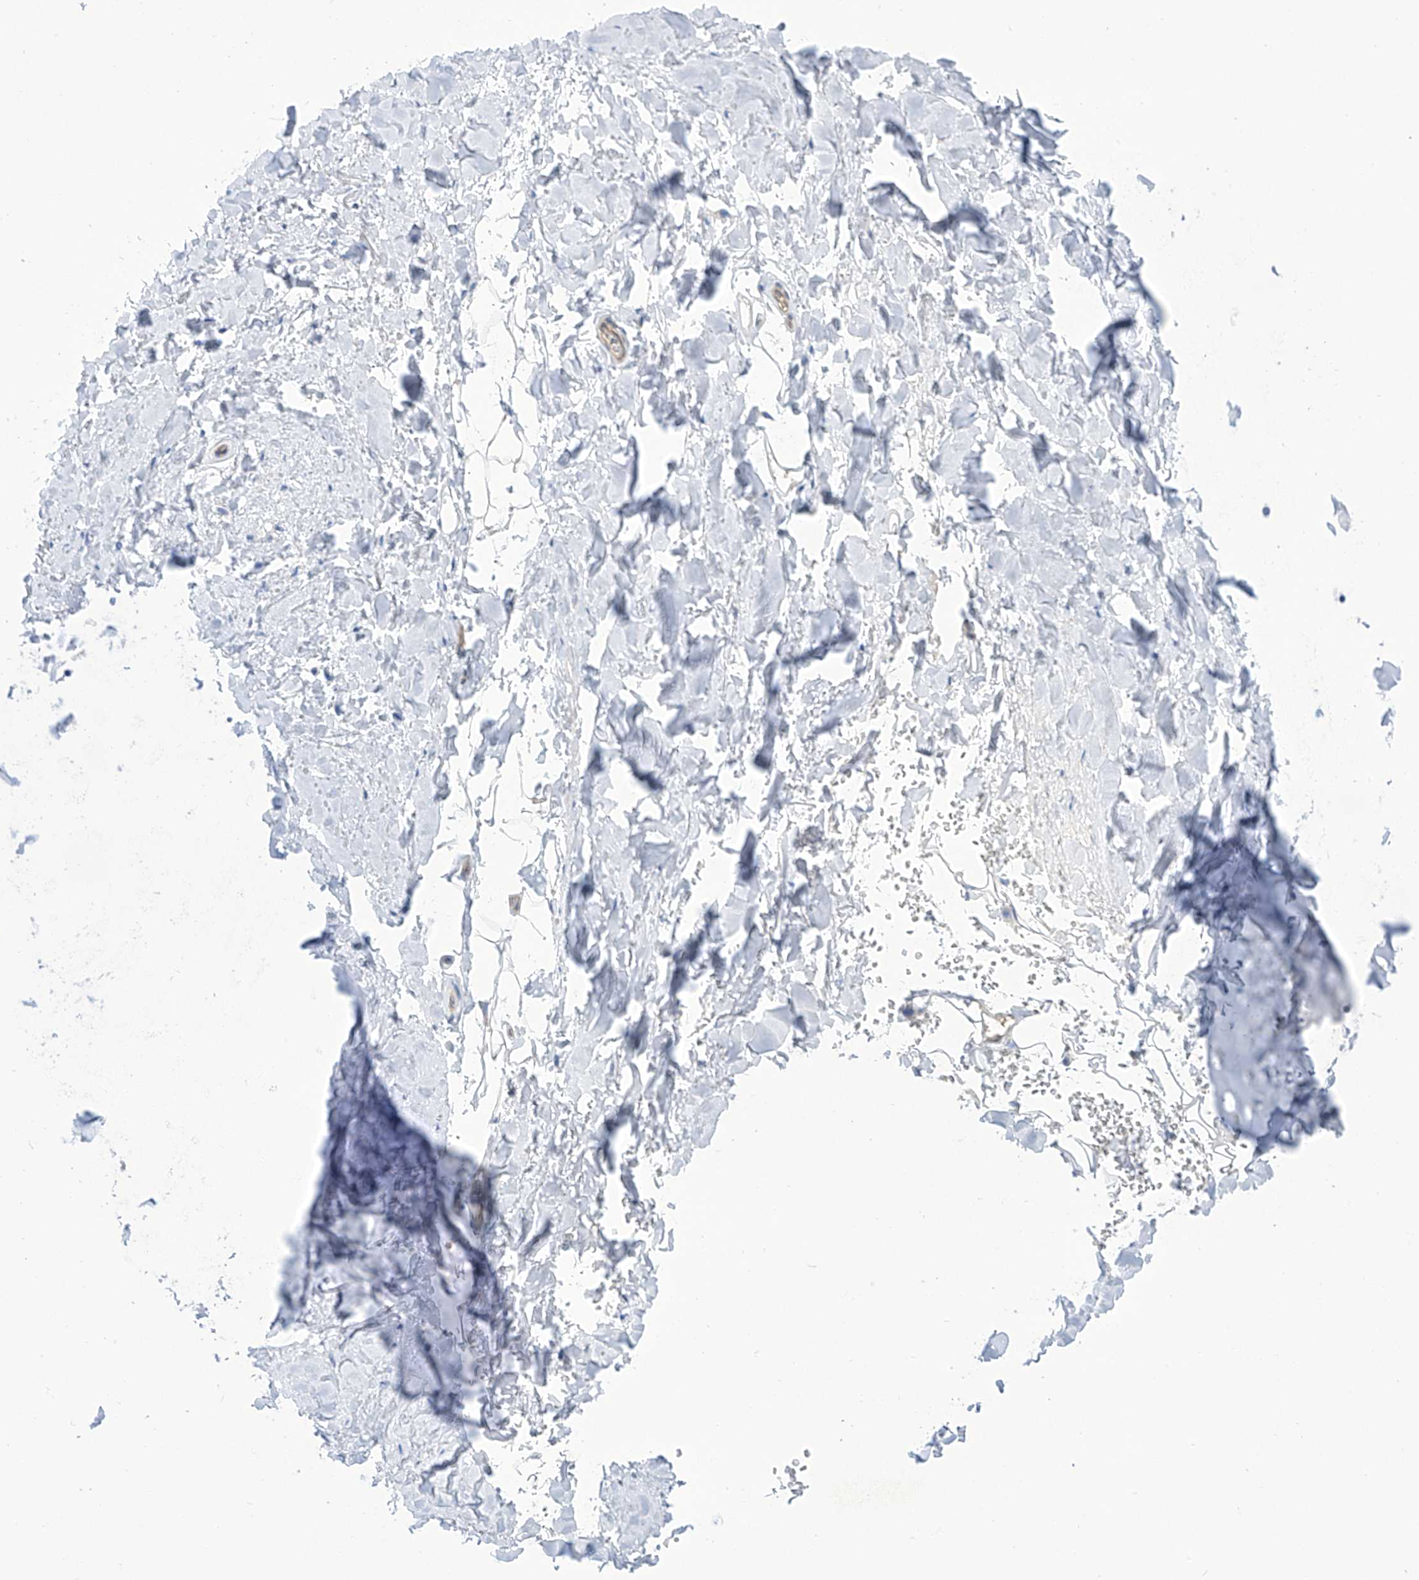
{"staining": {"intensity": "negative", "quantity": "none", "location": "none"}, "tissue": "adipose tissue", "cell_type": "Adipocytes", "image_type": "normal", "snomed": [{"axis": "morphology", "description": "Normal tissue, NOS"}, {"axis": "topography", "description": "Cartilage tissue"}], "caption": "Adipocytes are negative for brown protein staining in benign adipose tissue. The staining was performed using DAB to visualize the protein expression in brown, while the nuclei were stained in blue with hematoxylin (Magnification: 20x).", "gene": "TMEM209", "patient": {"sex": "female", "age": 63}}